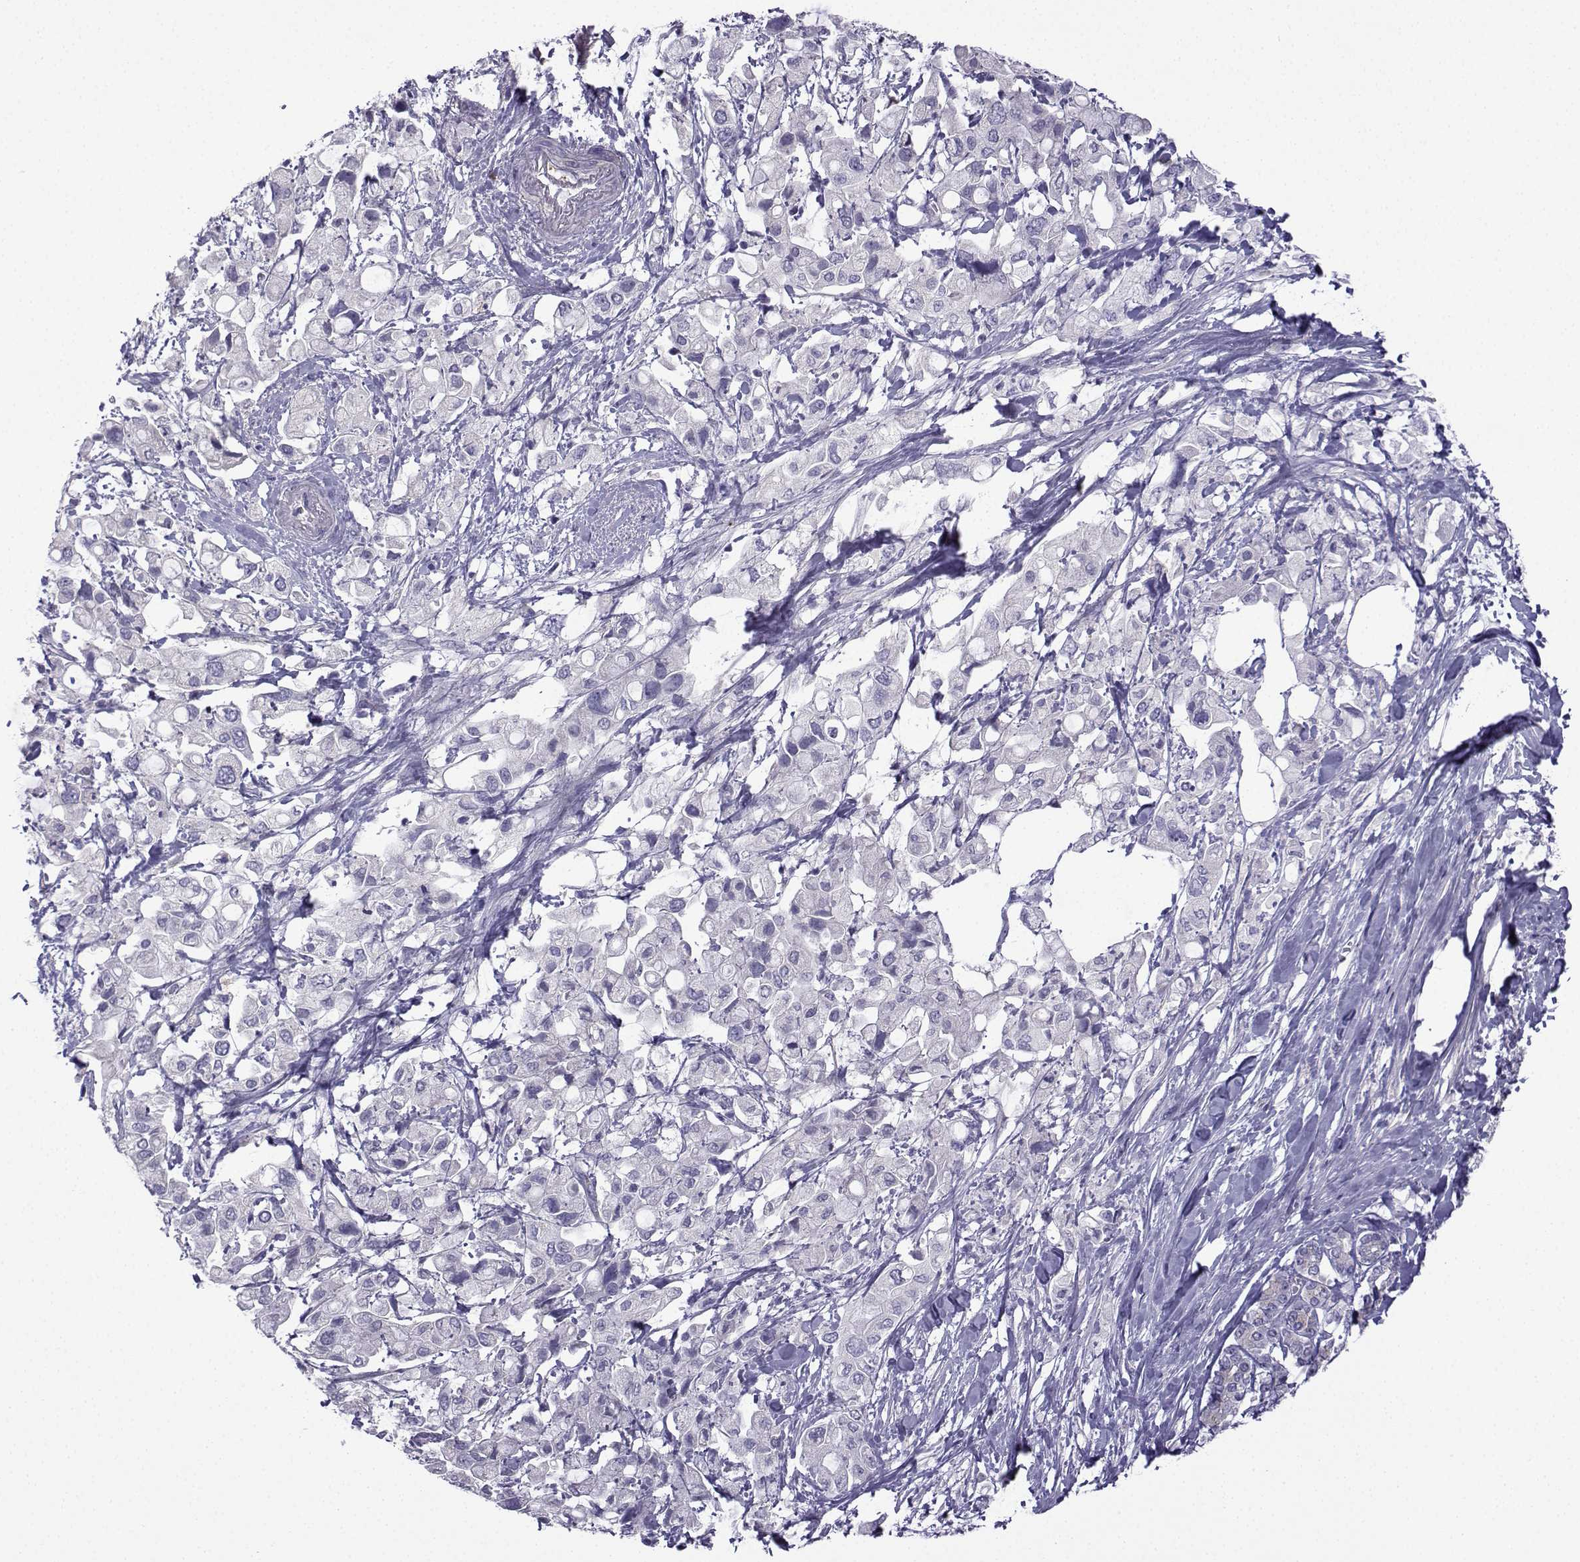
{"staining": {"intensity": "negative", "quantity": "none", "location": "none"}, "tissue": "pancreatic cancer", "cell_type": "Tumor cells", "image_type": "cancer", "snomed": [{"axis": "morphology", "description": "Adenocarcinoma, NOS"}, {"axis": "topography", "description": "Pancreas"}], "caption": "High power microscopy micrograph of an immunohistochemistry (IHC) photomicrograph of pancreatic cancer (adenocarcinoma), revealing no significant positivity in tumor cells.", "gene": "SPACA7", "patient": {"sex": "female", "age": 56}}